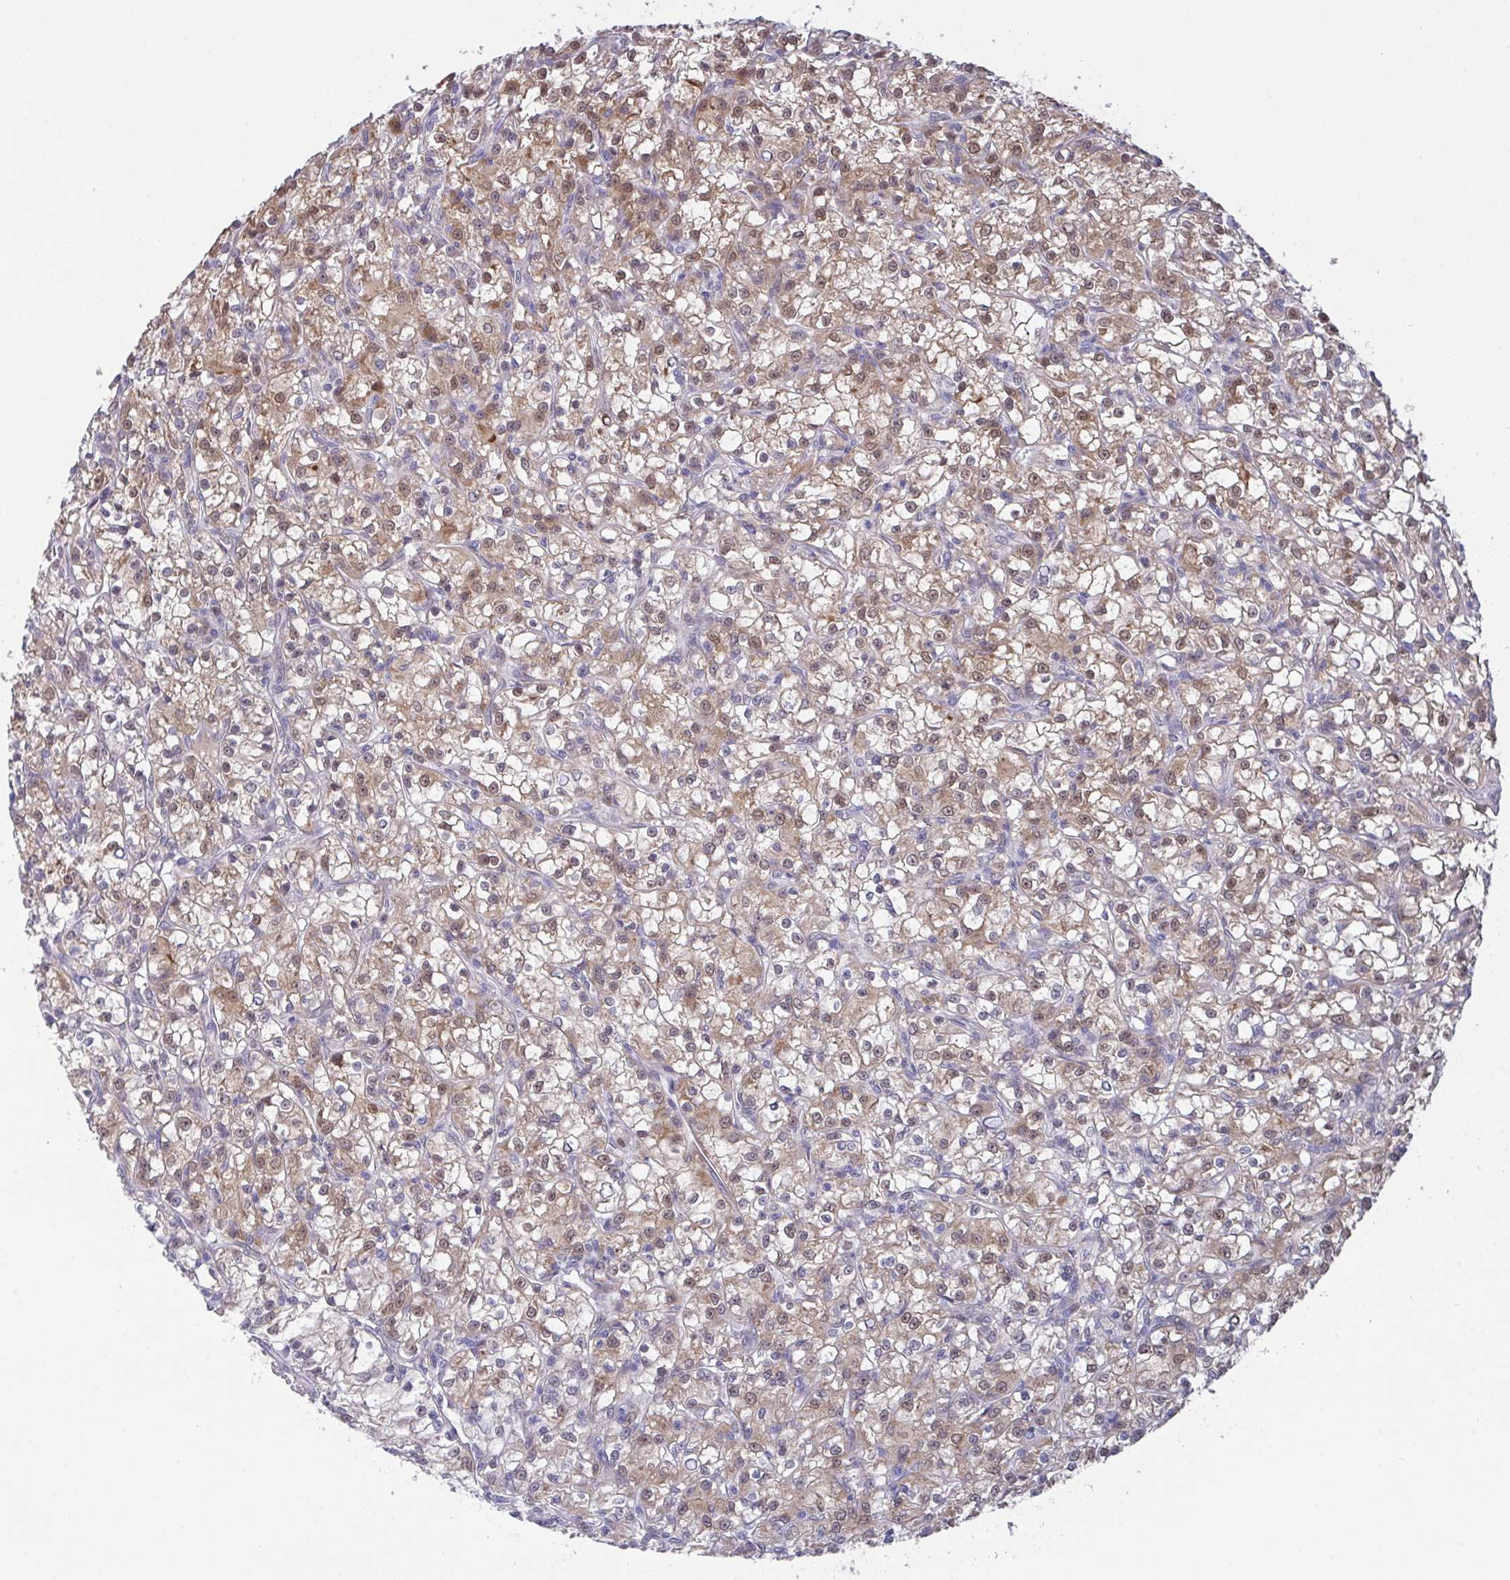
{"staining": {"intensity": "moderate", "quantity": "25%-75%", "location": "cytoplasmic/membranous,nuclear"}, "tissue": "renal cancer", "cell_type": "Tumor cells", "image_type": "cancer", "snomed": [{"axis": "morphology", "description": "Adenocarcinoma, NOS"}, {"axis": "topography", "description": "Kidney"}], "caption": "This photomicrograph exhibits IHC staining of renal adenocarcinoma, with medium moderate cytoplasmic/membranous and nuclear positivity in about 25%-75% of tumor cells.", "gene": "L3HYPDH", "patient": {"sex": "female", "age": 59}}